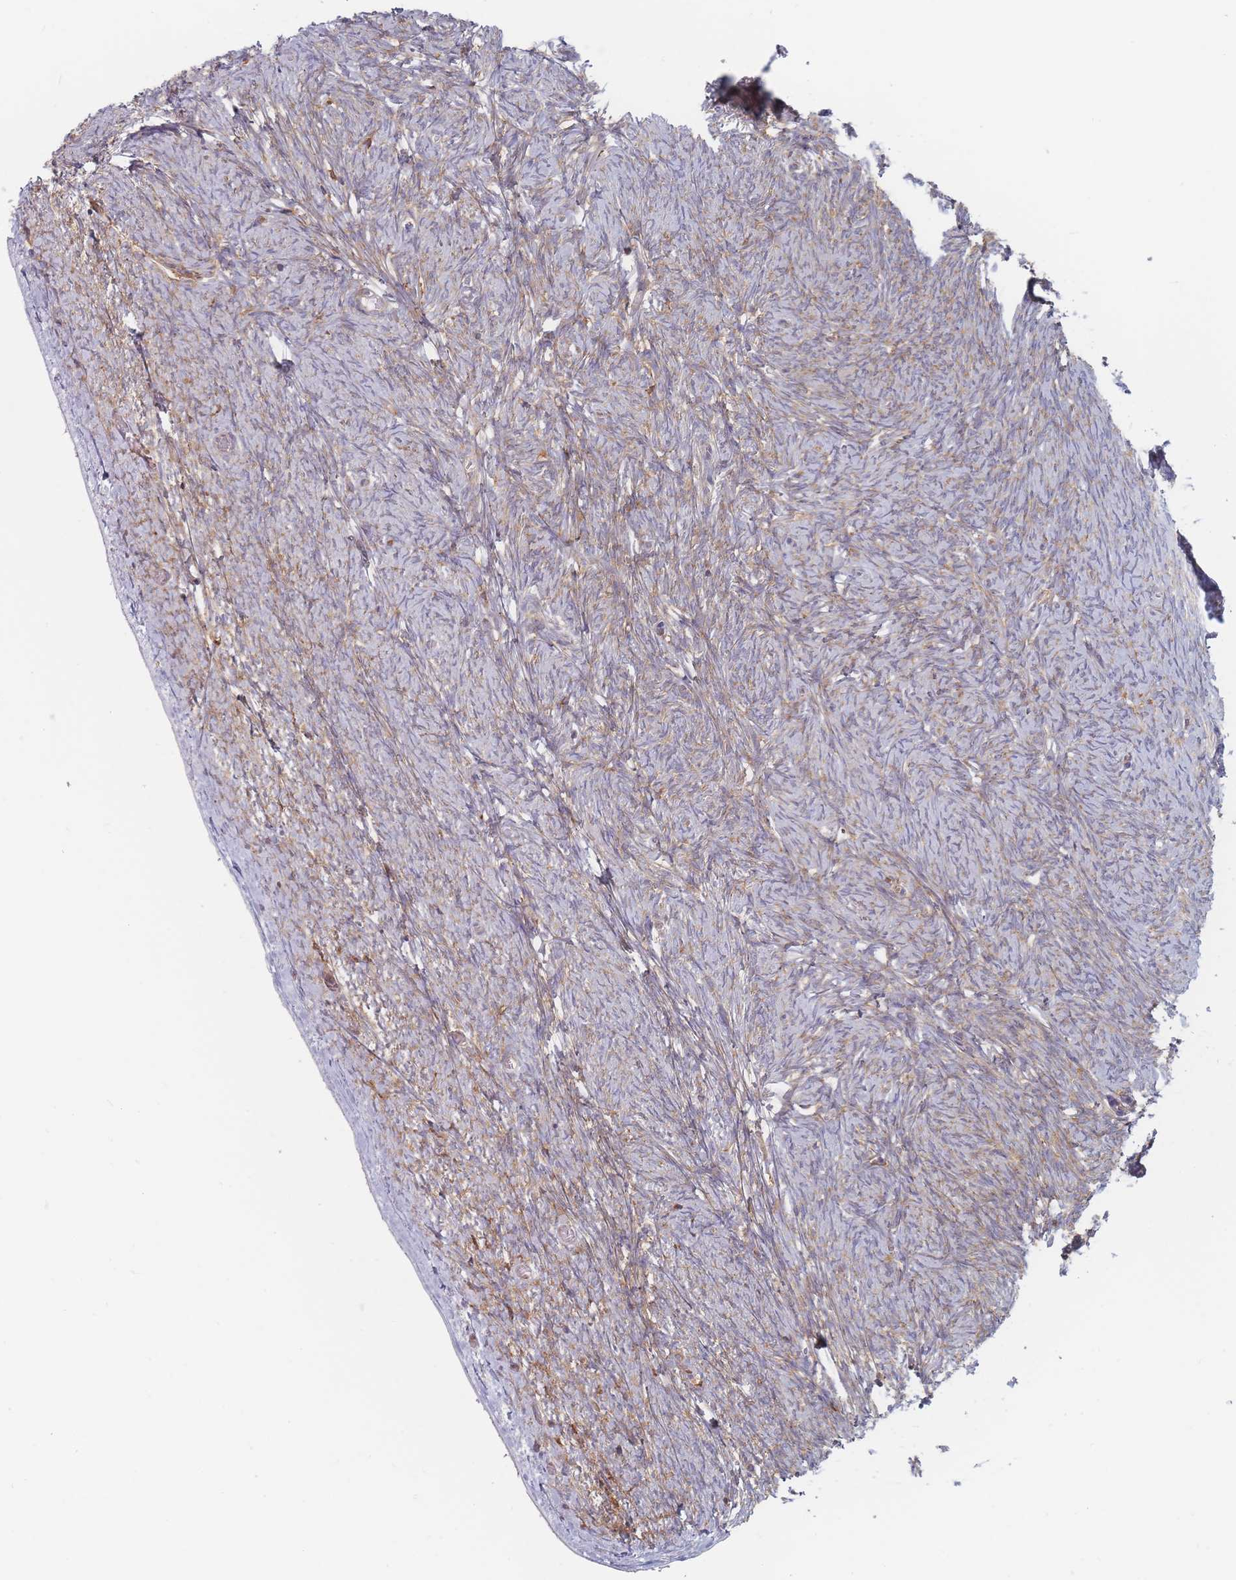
{"staining": {"intensity": "weak", "quantity": "25%-75%", "location": "cytoplasmic/membranous"}, "tissue": "ovary", "cell_type": "Ovarian stroma cells", "image_type": "normal", "snomed": [{"axis": "morphology", "description": "Normal tissue, NOS"}, {"axis": "topography", "description": "Ovary"}], "caption": "Immunohistochemical staining of unremarkable ovary demonstrates weak cytoplasmic/membranous protein expression in approximately 25%-75% of ovarian stroma cells. The protein is stained brown, and the nuclei are stained in blue (DAB (3,3'-diaminobenzidine) IHC with brightfield microscopy, high magnification).", "gene": "MAP1S", "patient": {"sex": "female", "age": 44}}